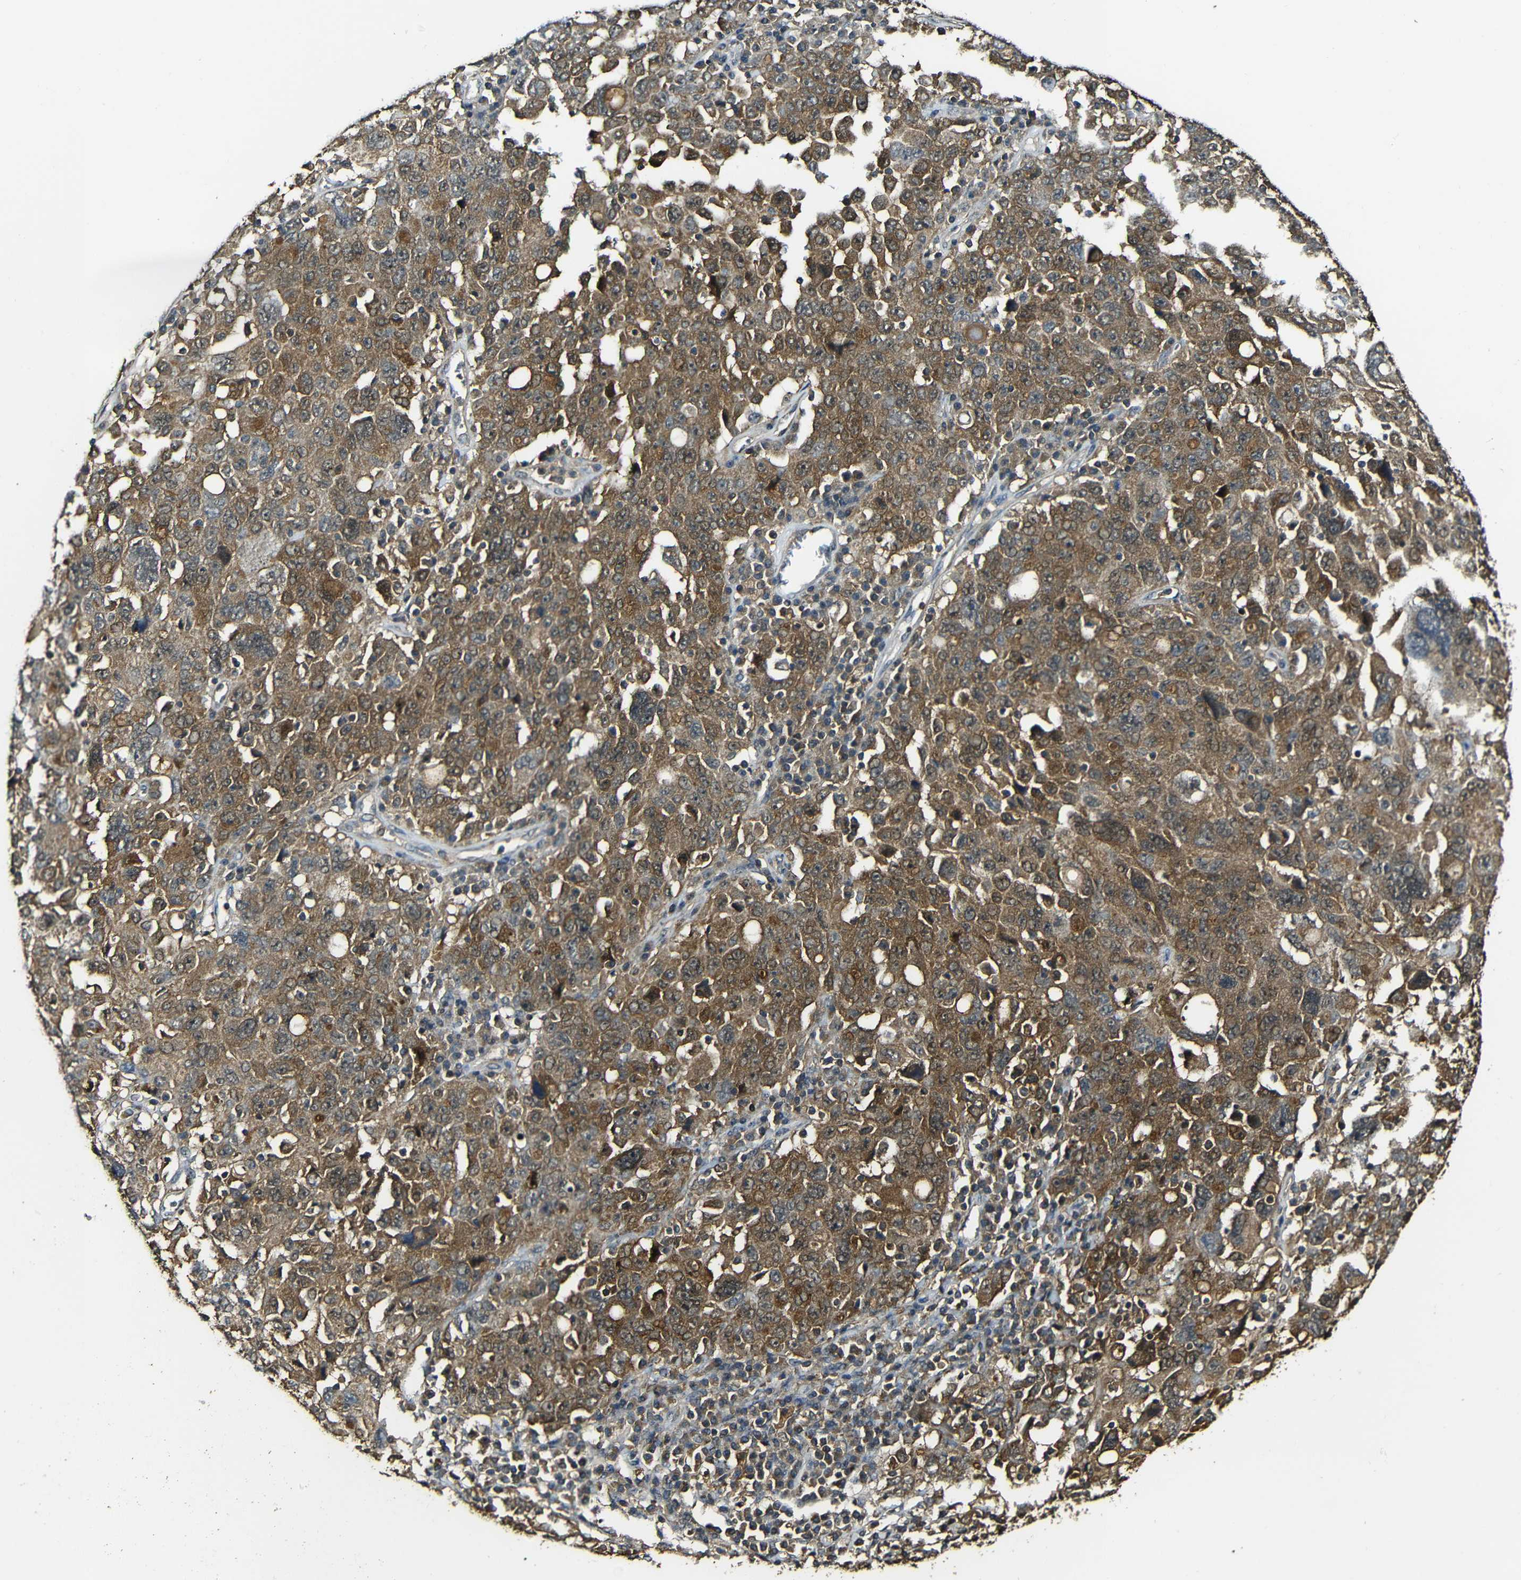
{"staining": {"intensity": "strong", "quantity": ">75%", "location": "cytoplasmic/membranous"}, "tissue": "ovarian cancer", "cell_type": "Tumor cells", "image_type": "cancer", "snomed": [{"axis": "morphology", "description": "Carcinoma, endometroid"}, {"axis": "topography", "description": "Ovary"}], "caption": "A histopathology image of ovarian cancer stained for a protein reveals strong cytoplasmic/membranous brown staining in tumor cells.", "gene": "CASP8", "patient": {"sex": "female", "age": 62}}